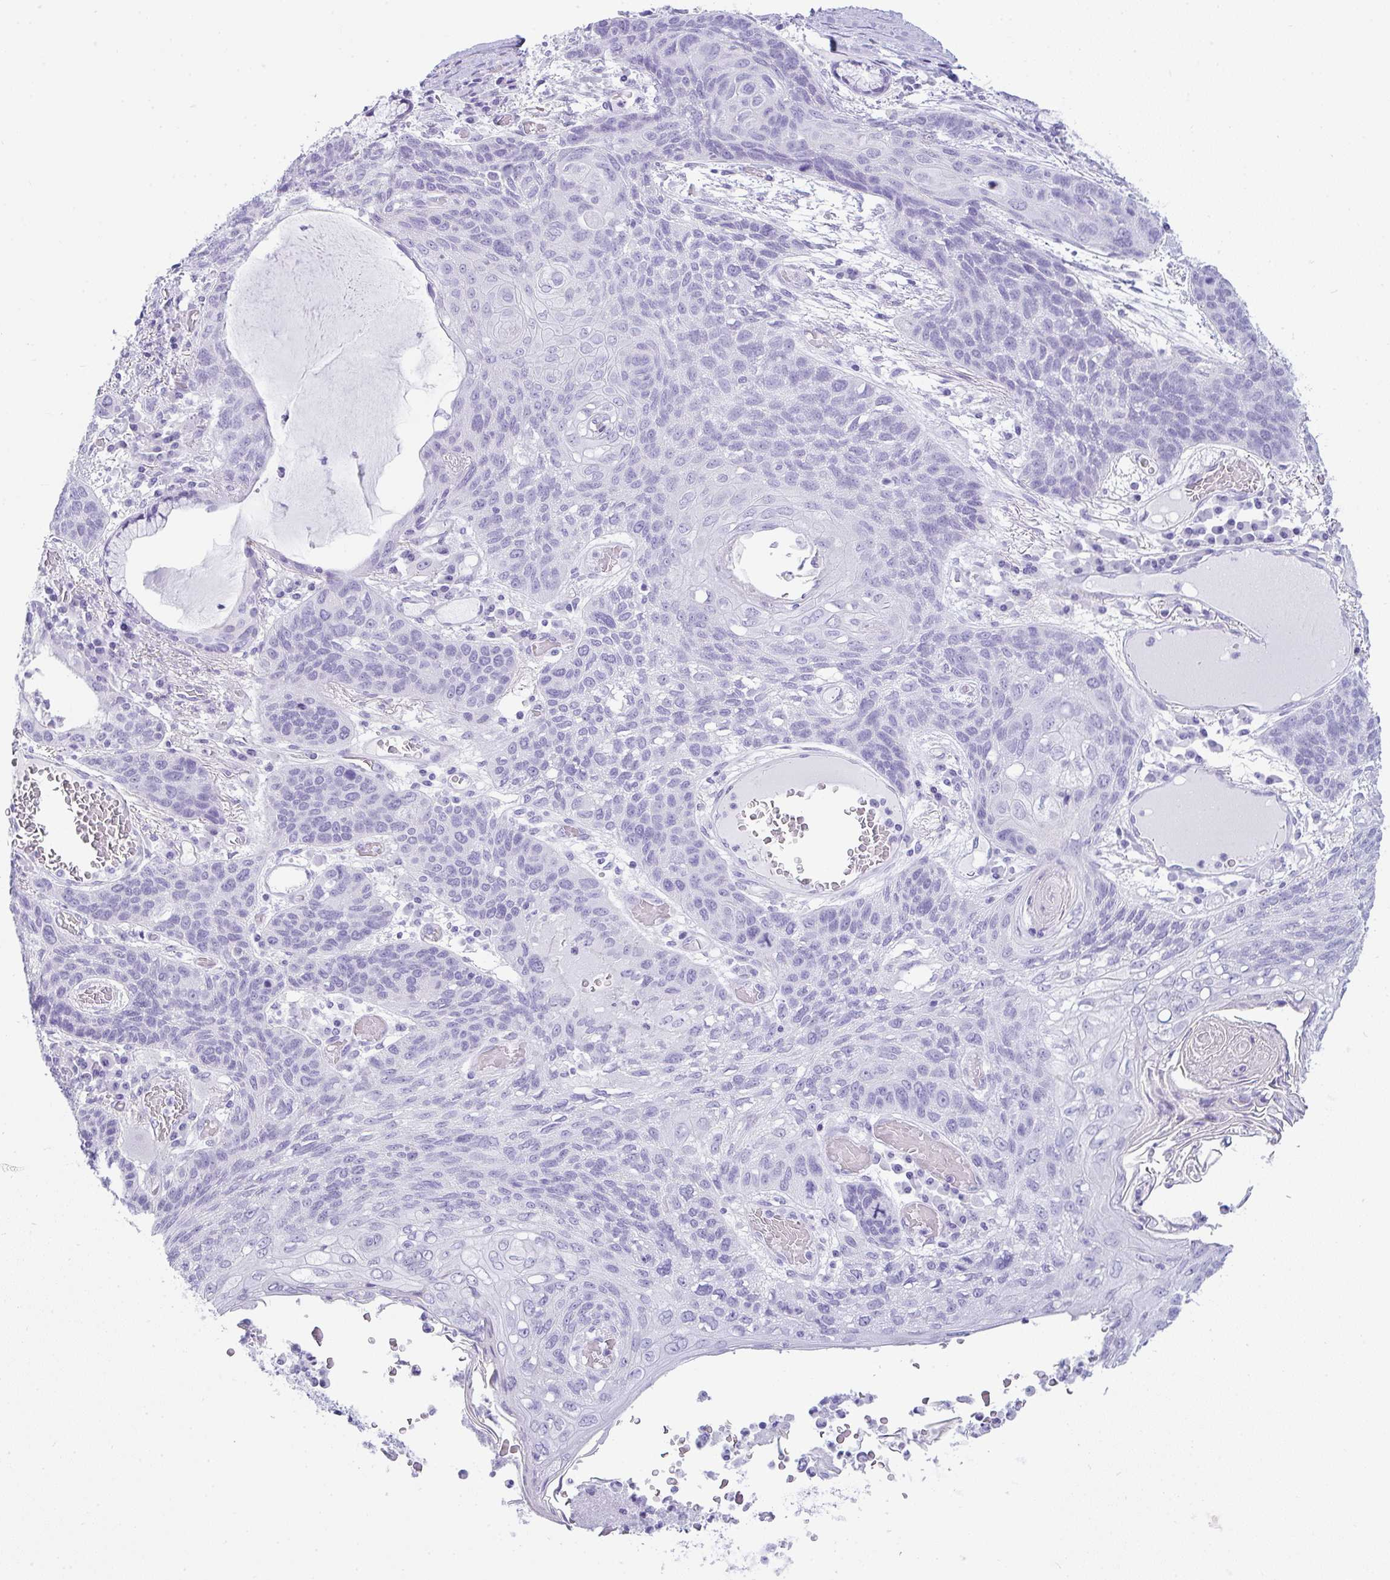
{"staining": {"intensity": "negative", "quantity": "none", "location": "none"}, "tissue": "lung cancer", "cell_type": "Tumor cells", "image_type": "cancer", "snomed": [{"axis": "morphology", "description": "Squamous cell carcinoma, NOS"}, {"axis": "morphology", "description": "Squamous cell carcinoma, metastatic, NOS"}, {"axis": "topography", "description": "Lymph node"}, {"axis": "topography", "description": "Lung"}], "caption": "The immunohistochemistry histopathology image has no significant staining in tumor cells of squamous cell carcinoma (lung) tissue. Nuclei are stained in blue.", "gene": "RASL10A", "patient": {"sex": "male", "age": 41}}